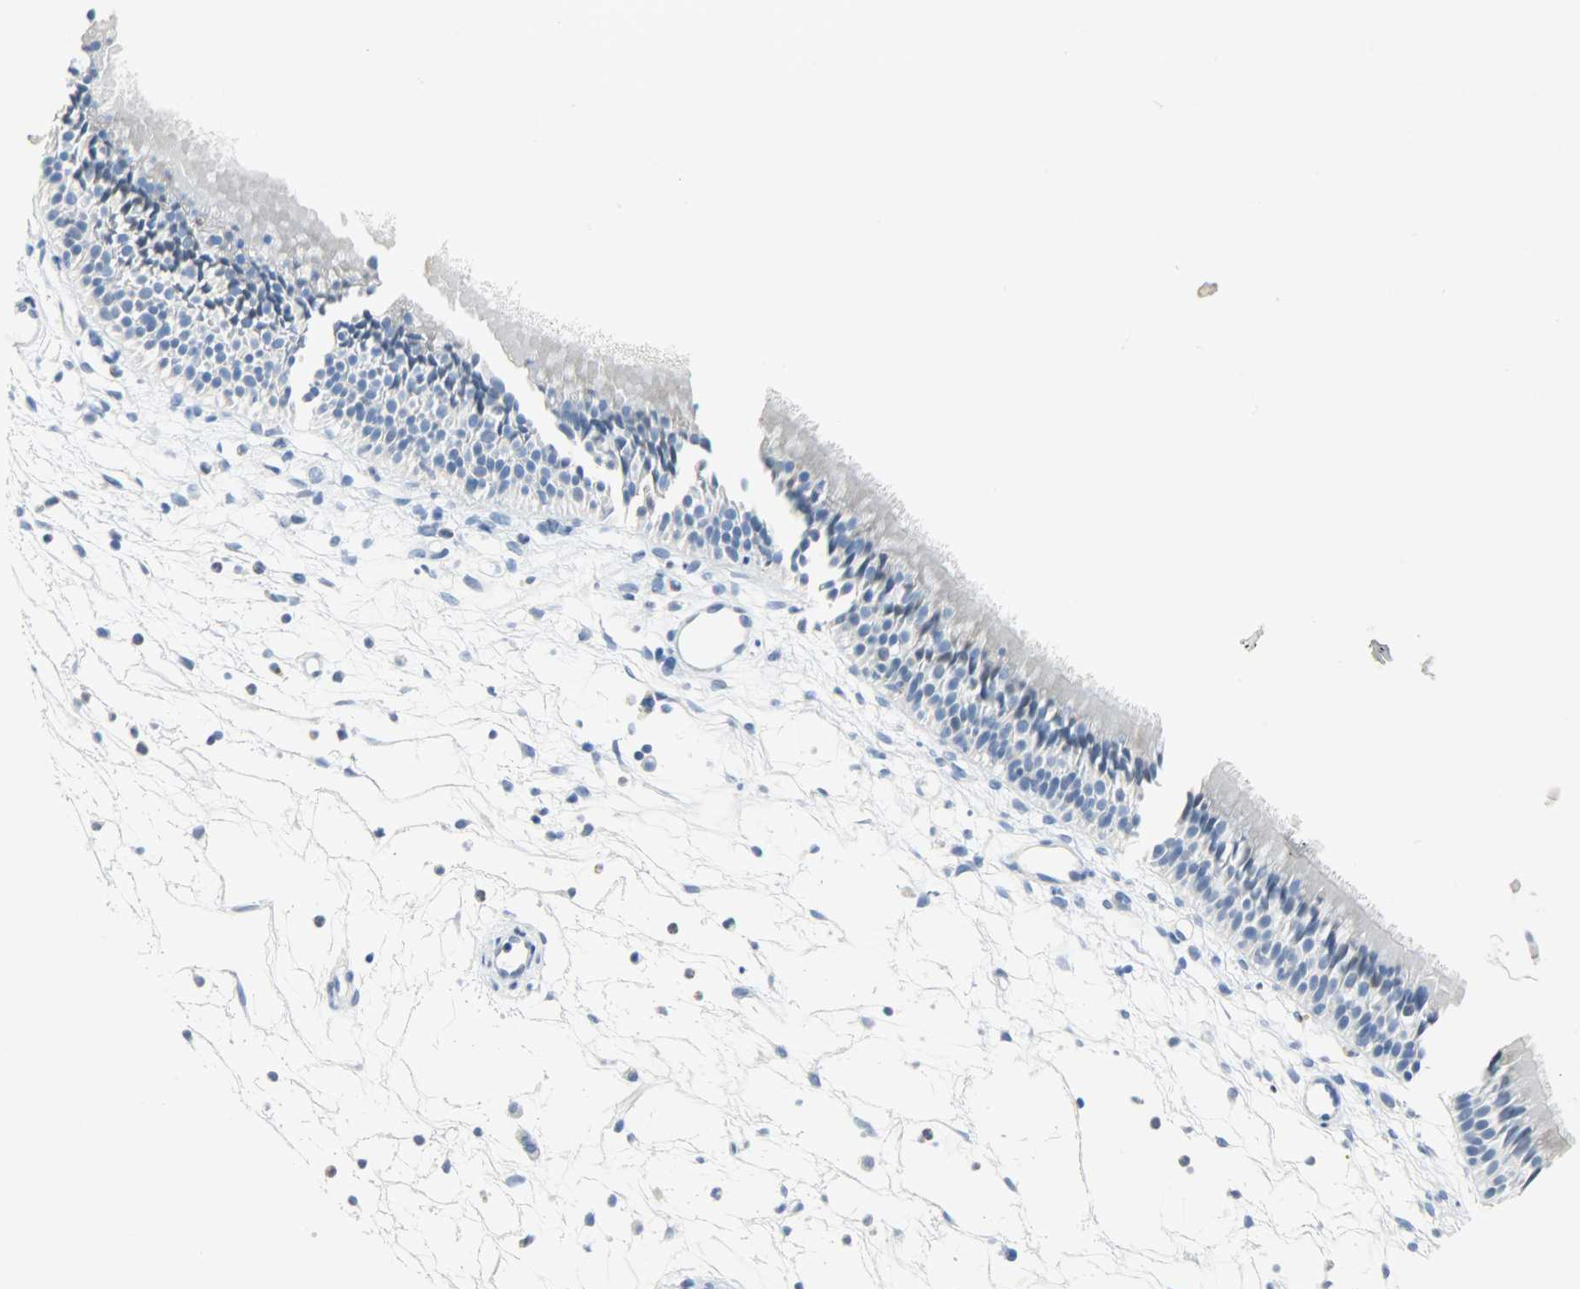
{"staining": {"intensity": "negative", "quantity": "none", "location": "none"}, "tissue": "nasopharynx", "cell_type": "Respiratory epithelial cells", "image_type": "normal", "snomed": [{"axis": "morphology", "description": "Normal tissue, NOS"}, {"axis": "topography", "description": "Nasopharynx"}], "caption": "Histopathology image shows no significant protein staining in respiratory epithelial cells of unremarkable nasopharynx.", "gene": "EIF4EBP1", "patient": {"sex": "female", "age": 54}}